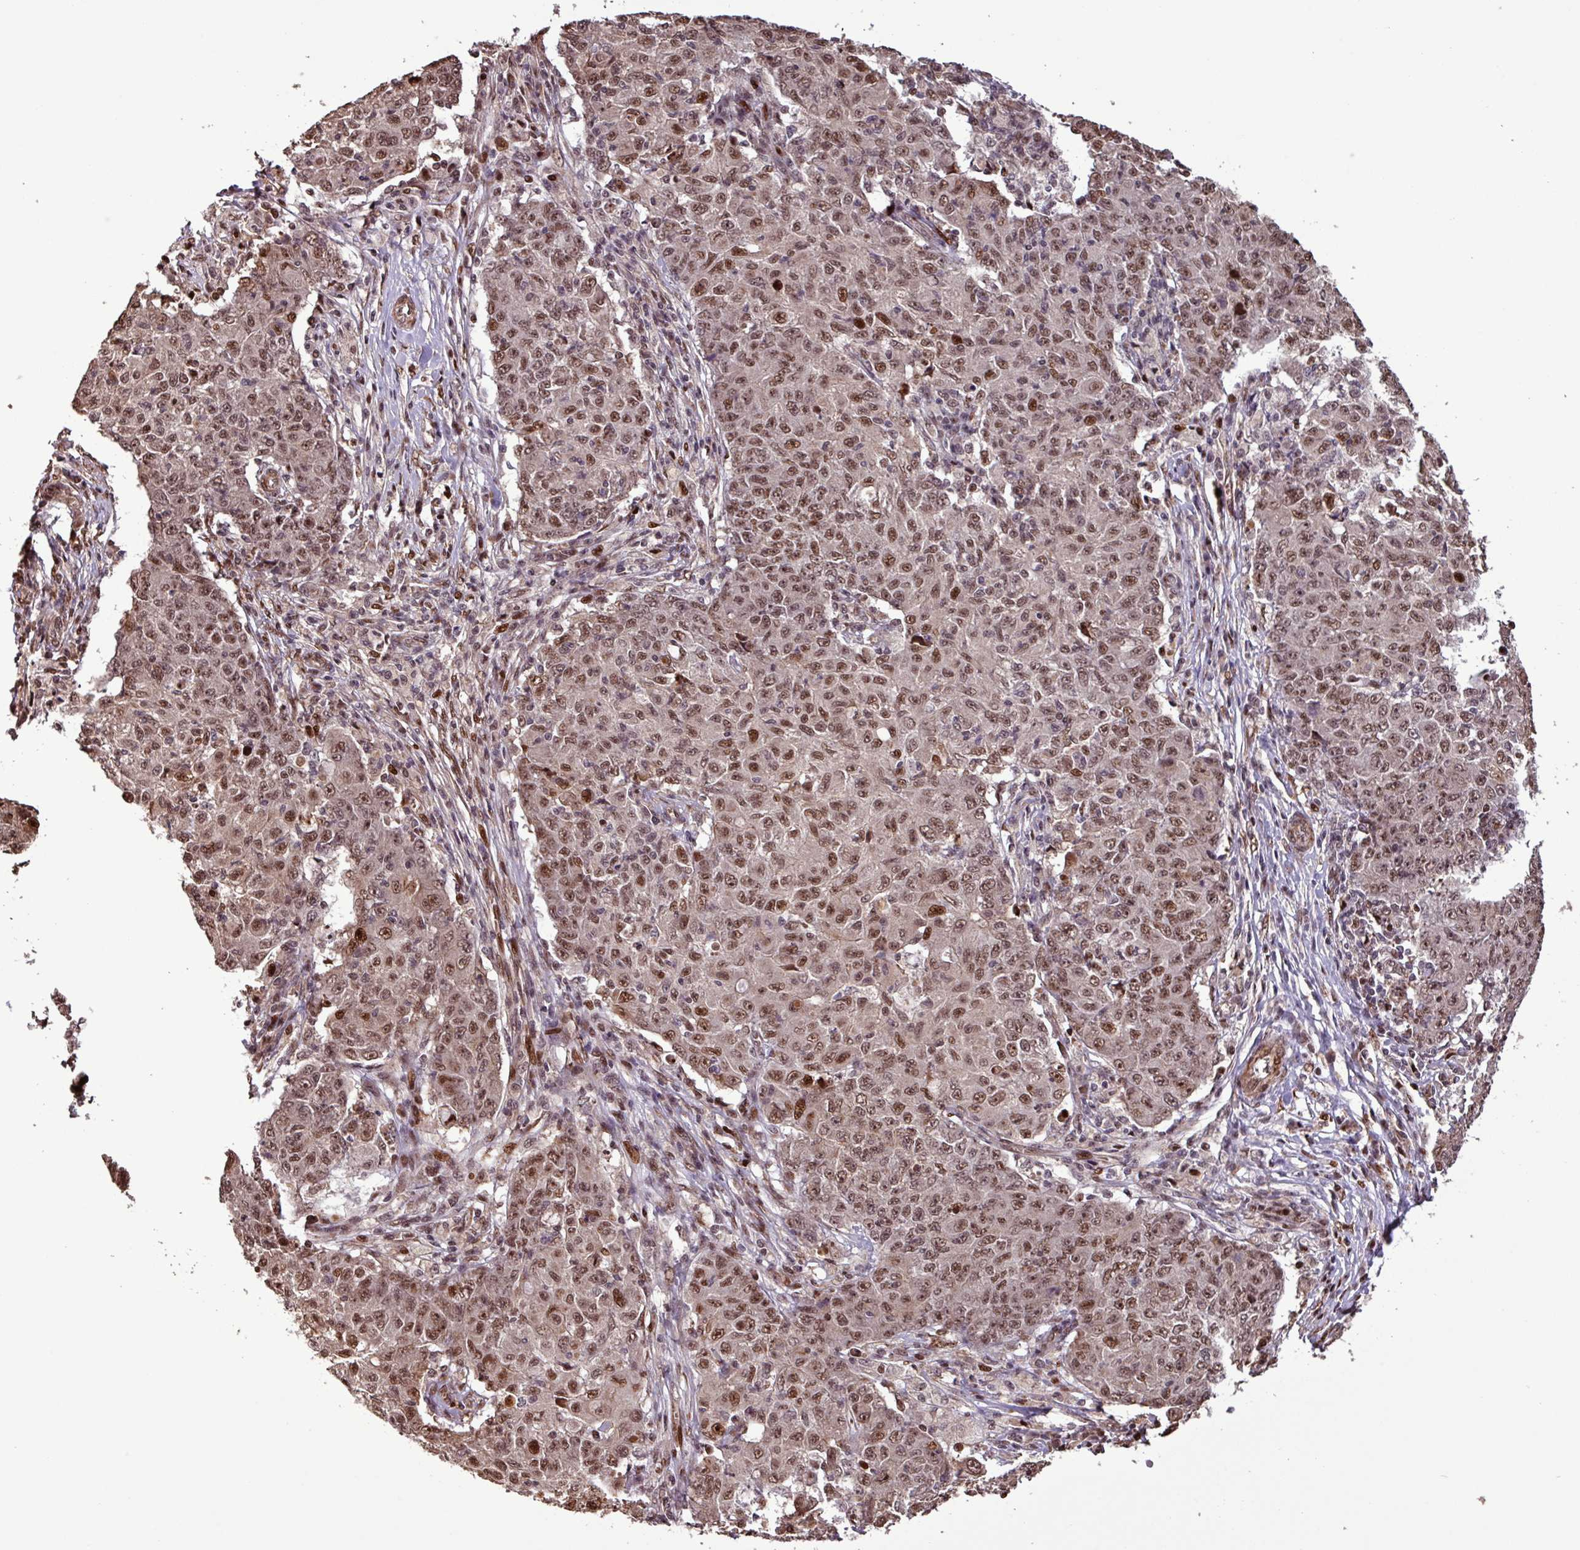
{"staining": {"intensity": "moderate", "quantity": ">75%", "location": "nuclear"}, "tissue": "ovarian cancer", "cell_type": "Tumor cells", "image_type": "cancer", "snomed": [{"axis": "morphology", "description": "Carcinoma, endometroid"}, {"axis": "topography", "description": "Ovary"}], "caption": "Immunohistochemical staining of ovarian cancer shows moderate nuclear protein positivity in approximately >75% of tumor cells. Using DAB (brown) and hematoxylin (blue) stains, captured at high magnification using brightfield microscopy.", "gene": "SLC22A24", "patient": {"sex": "female", "age": 42}}